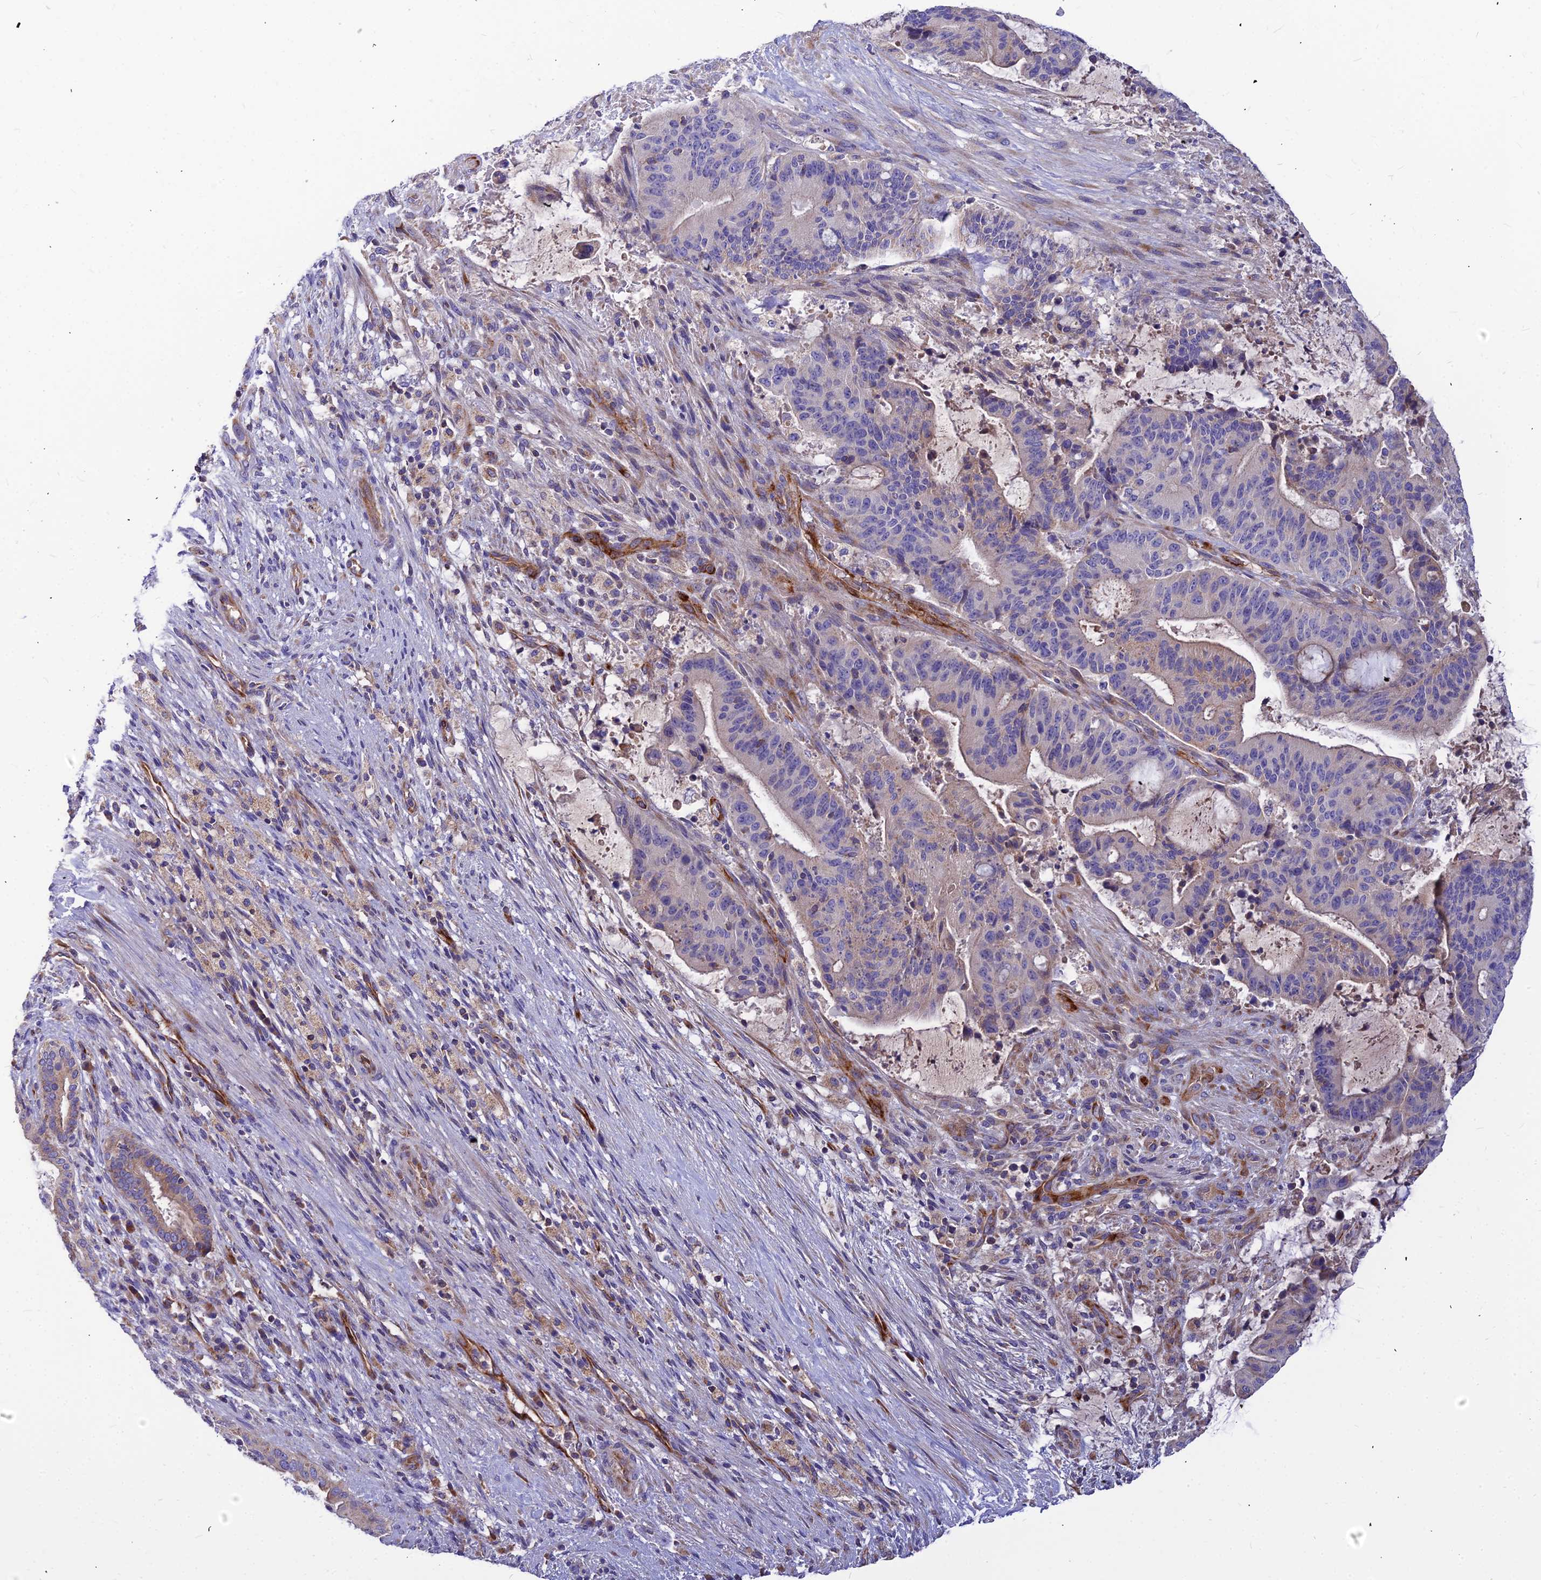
{"staining": {"intensity": "weak", "quantity": "25%-75%", "location": "cytoplasmic/membranous"}, "tissue": "liver cancer", "cell_type": "Tumor cells", "image_type": "cancer", "snomed": [{"axis": "morphology", "description": "Normal tissue, NOS"}, {"axis": "morphology", "description": "Cholangiocarcinoma"}, {"axis": "topography", "description": "Liver"}, {"axis": "topography", "description": "Peripheral nerve tissue"}], "caption": "Protein expression analysis of cholangiocarcinoma (liver) exhibits weak cytoplasmic/membranous staining in approximately 25%-75% of tumor cells.", "gene": "ASPHD1", "patient": {"sex": "female", "age": 73}}